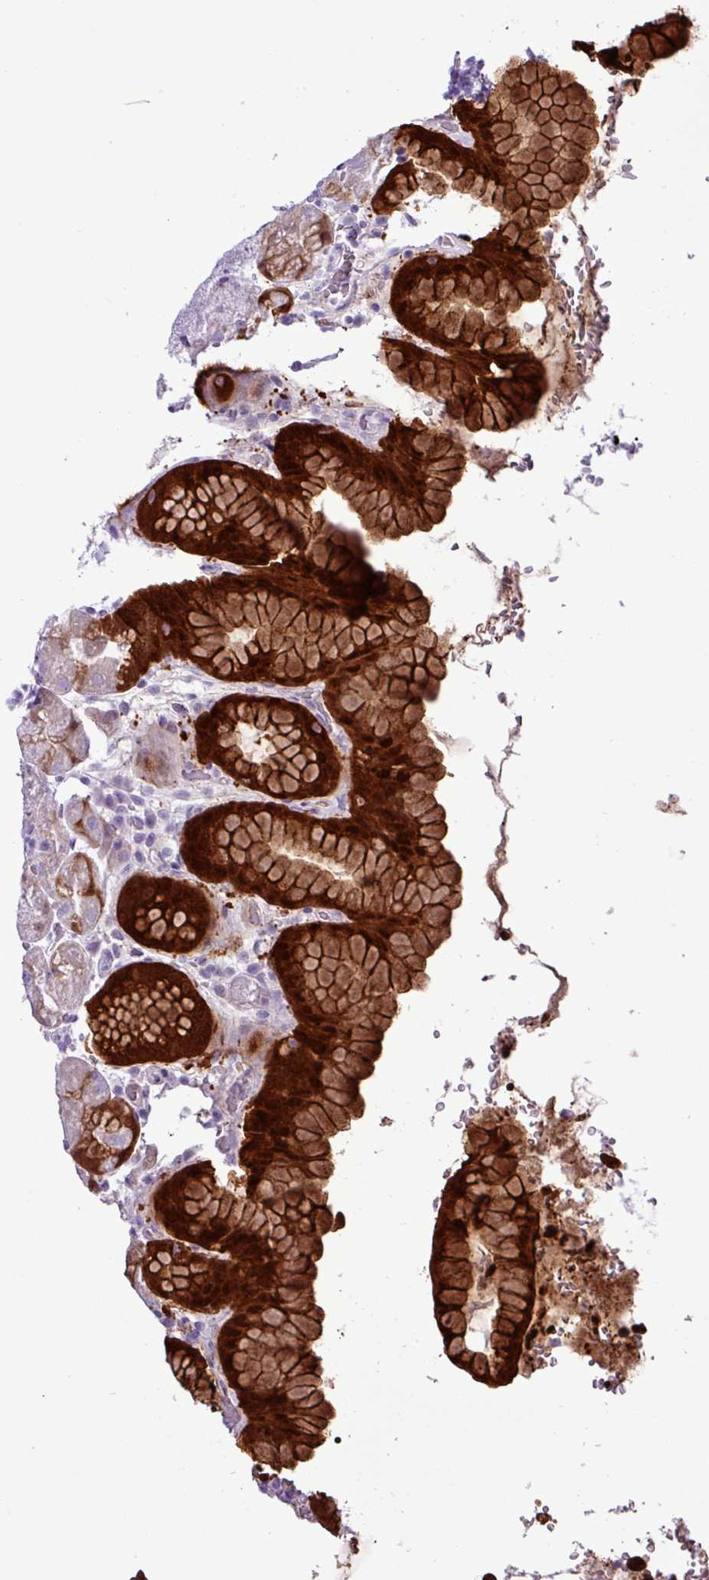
{"staining": {"intensity": "strong", "quantity": ">75%", "location": "cytoplasmic/membranous,nuclear"}, "tissue": "stomach", "cell_type": "Glandular cells", "image_type": "normal", "snomed": [{"axis": "morphology", "description": "Normal tissue, NOS"}, {"axis": "topography", "description": "Stomach, upper"}, {"axis": "topography", "description": "Stomach, lower"}], "caption": "Stomach stained with a brown dye shows strong cytoplasmic/membranous,nuclear positive expression in approximately >75% of glandular cells.", "gene": "ALDH3A1", "patient": {"sex": "male", "age": 67}}